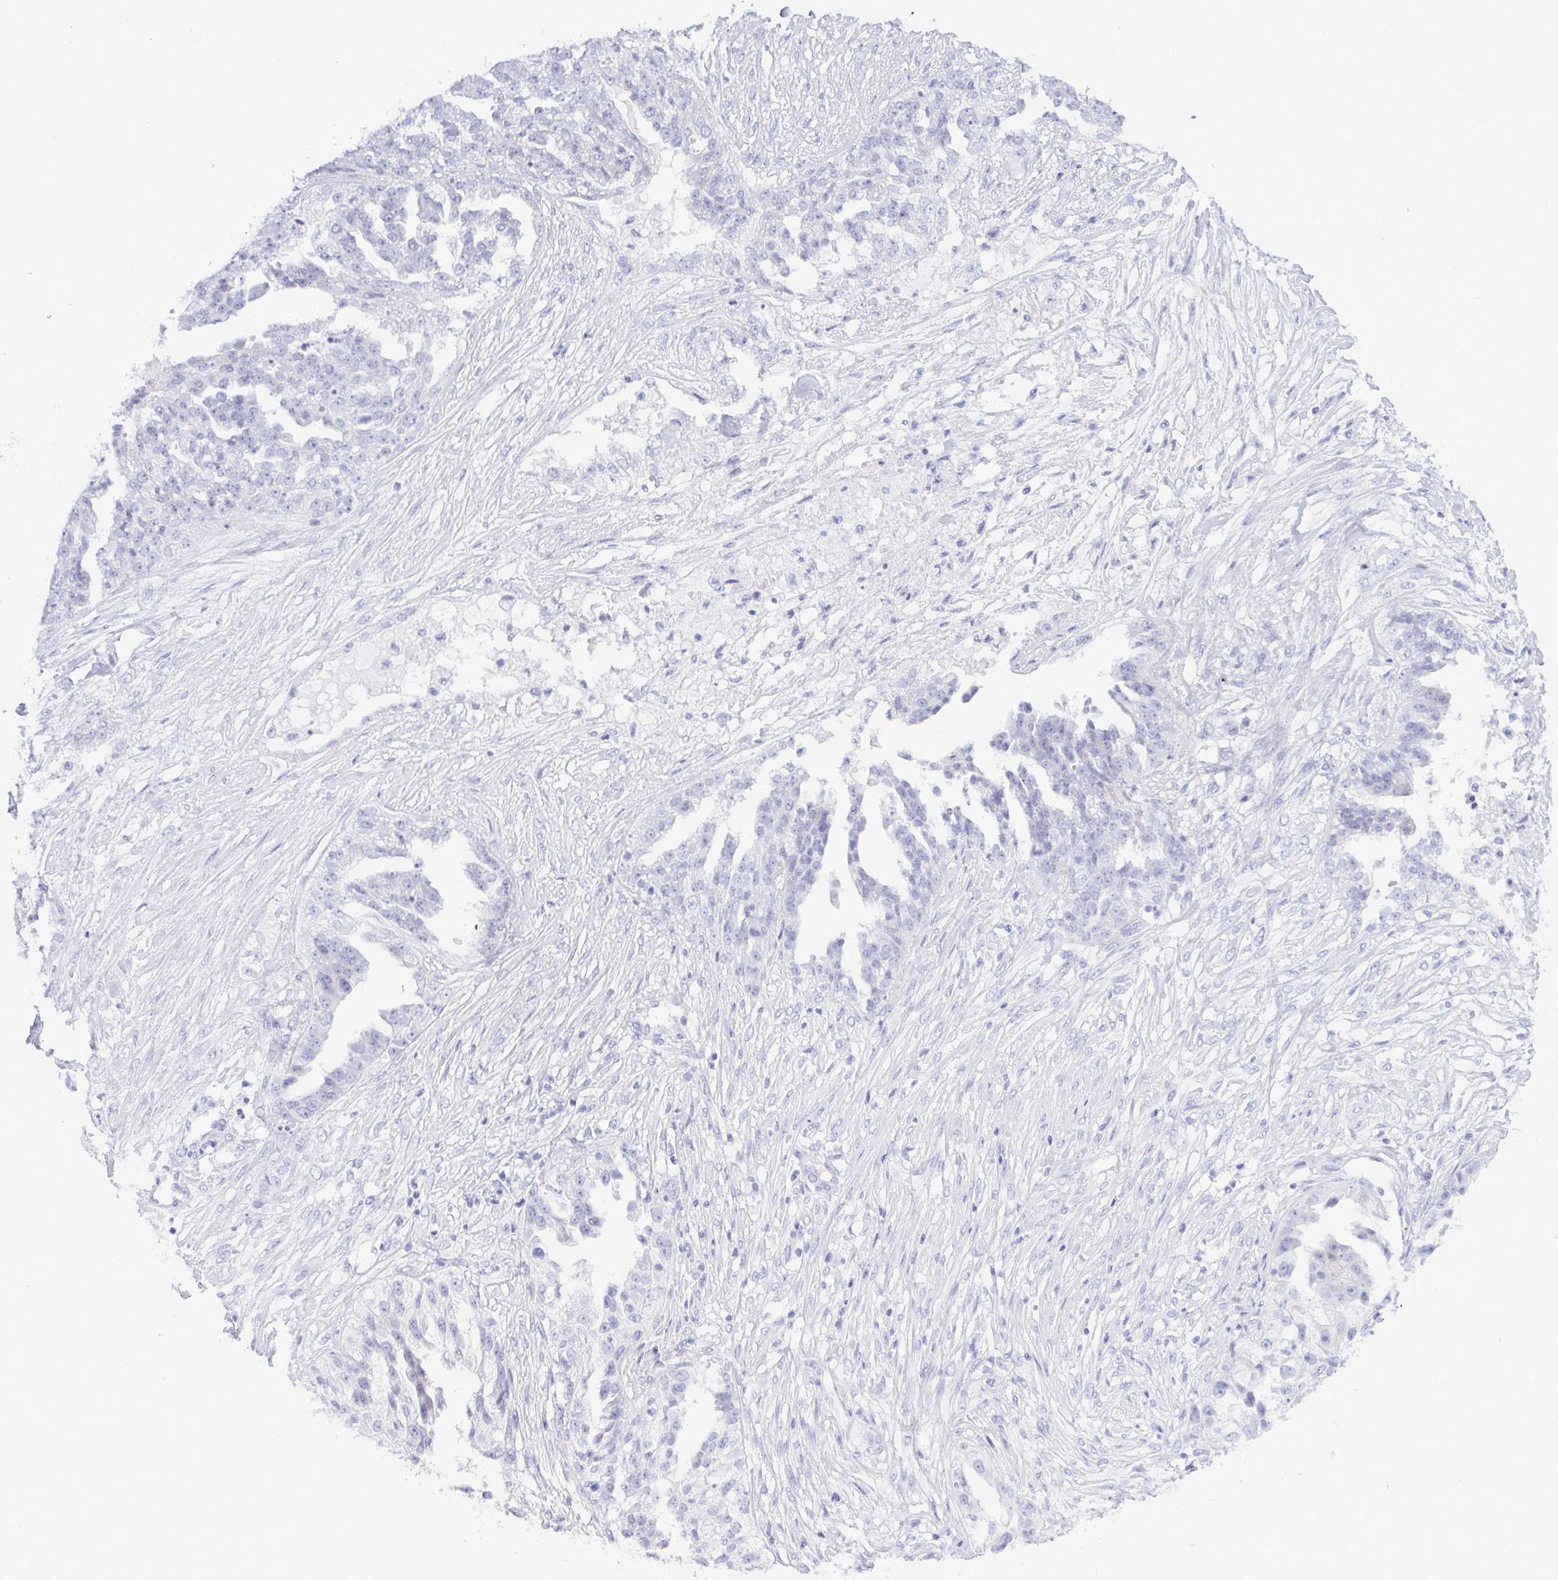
{"staining": {"intensity": "negative", "quantity": "none", "location": "none"}, "tissue": "ovarian cancer", "cell_type": "Tumor cells", "image_type": "cancer", "snomed": [{"axis": "morphology", "description": "Cystadenocarcinoma, serous, NOS"}, {"axis": "topography", "description": "Ovary"}], "caption": "Immunohistochemical staining of ovarian cancer demonstrates no significant positivity in tumor cells.", "gene": "SEL1L2", "patient": {"sex": "female", "age": 58}}